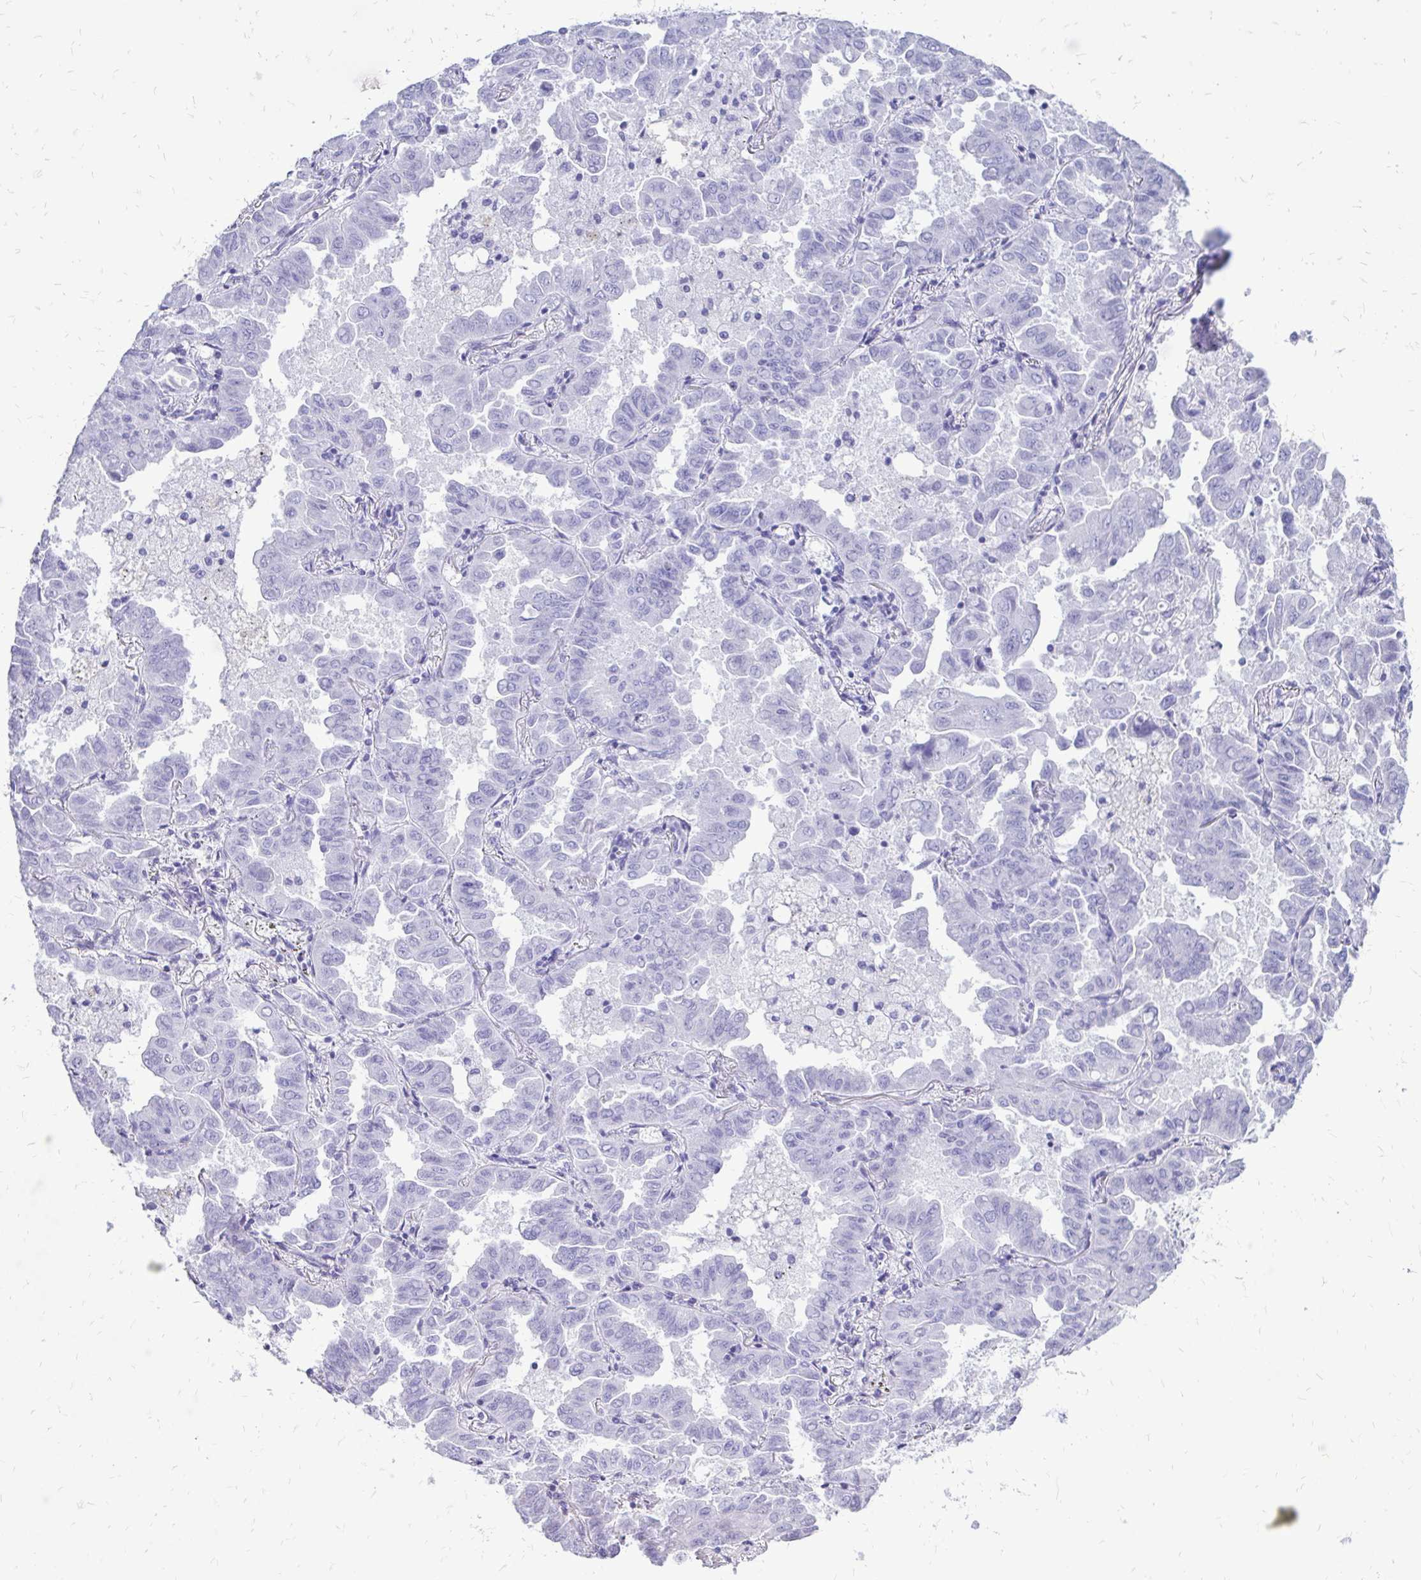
{"staining": {"intensity": "negative", "quantity": "none", "location": "none"}, "tissue": "lung cancer", "cell_type": "Tumor cells", "image_type": "cancer", "snomed": [{"axis": "morphology", "description": "Adenocarcinoma, NOS"}, {"axis": "topography", "description": "Lung"}], "caption": "Immunohistochemistry of lung adenocarcinoma demonstrates no positivity in tumor cells.", "gene": "SLC32A1", "patient": {"sex": "male", "age": 64}}